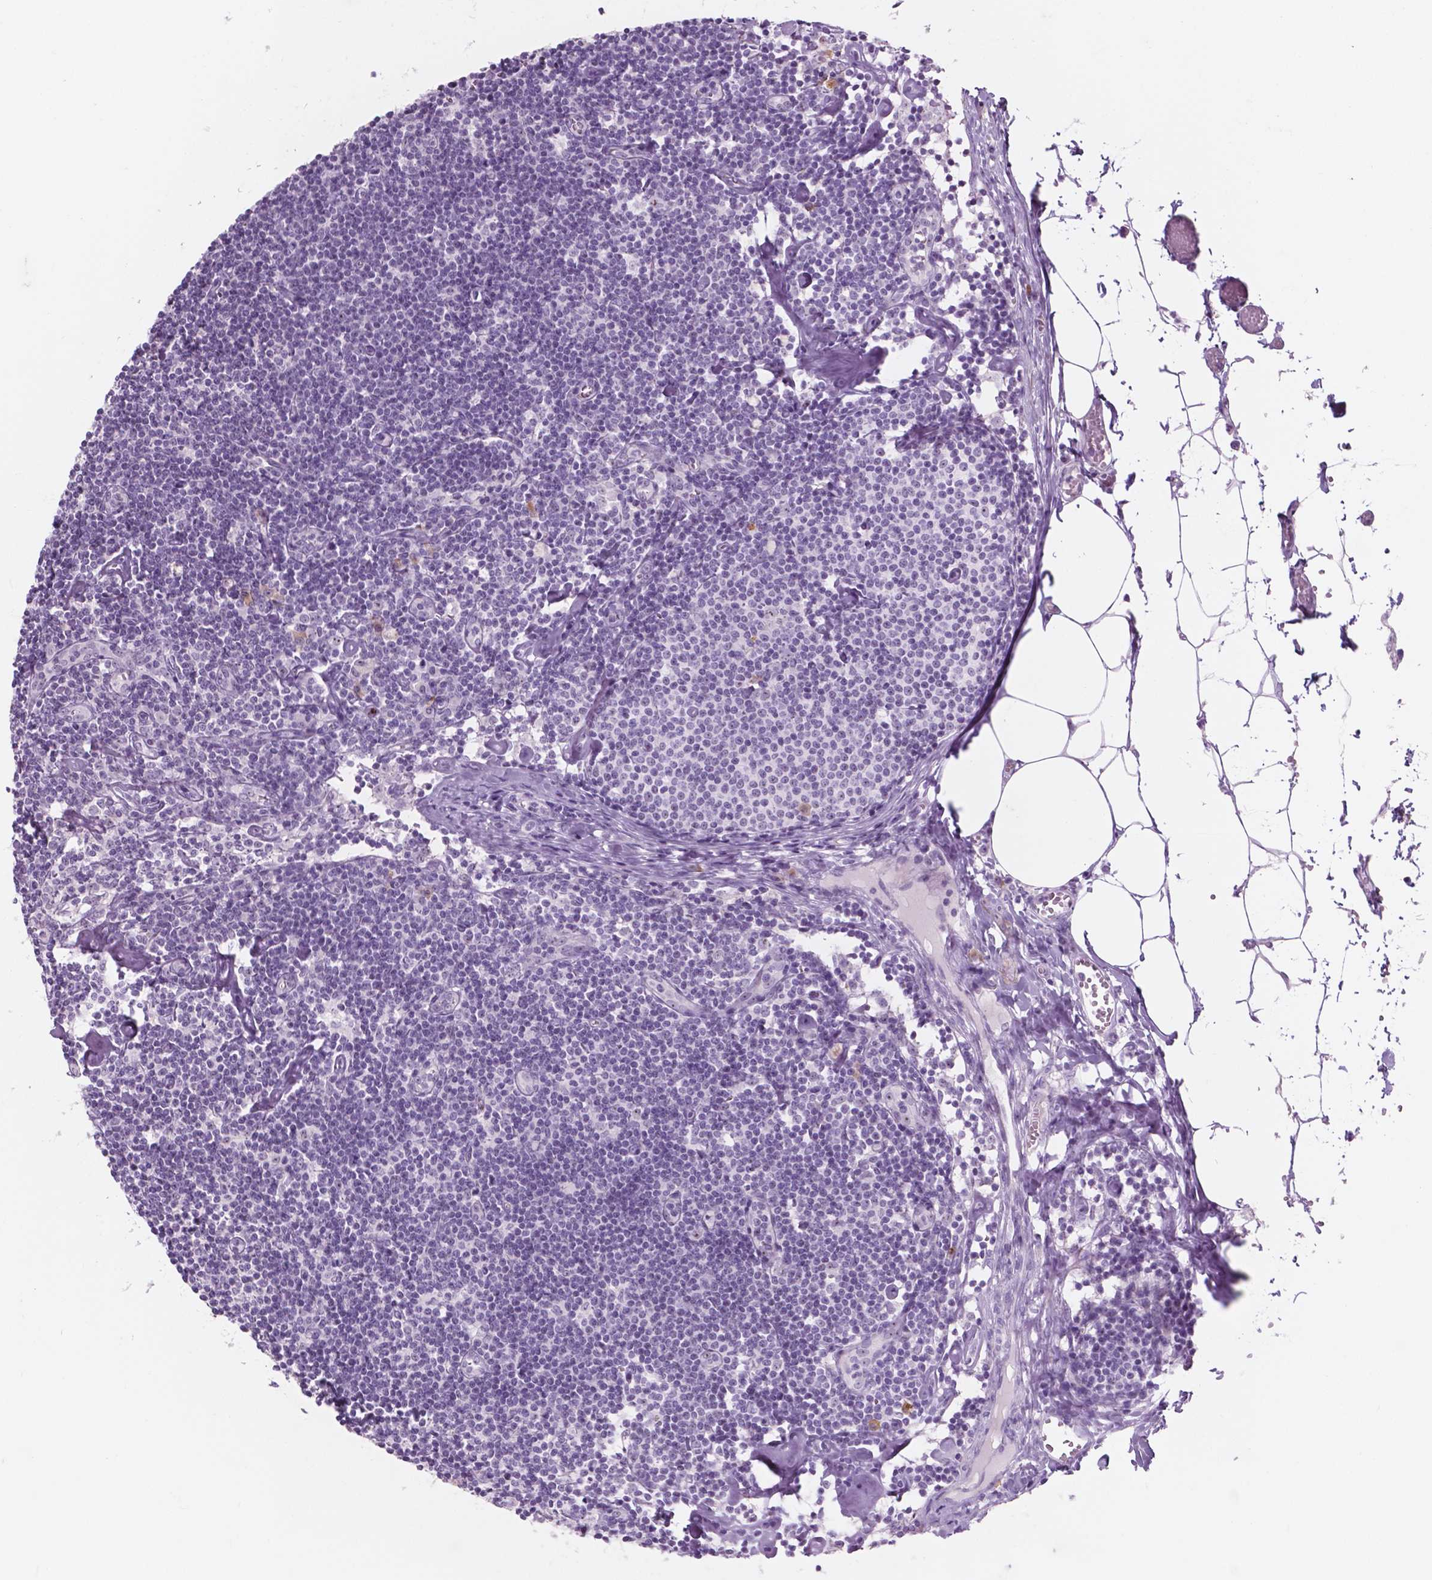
{"staining": {"intensity": "negative", "quantity": "none", "location": "none"}, "tissue": "lymph node", "cell_type": "Germinal center cells", "image_type": "normal", "snomed": [{"axis": "morphology", "description": "Normal tissue, NOS"}, {"axis": "topography", "description": "Lymph node"}], "caption": "There is no significant expression in germinal center cells of lymph node. The staining was performed using DAB (3,3'-diaminobenzidine) to visualize the protein expression in brown, while the nuclei were stained in blue with hematoxylin (Magnification: 20x).", "gene": "ZNF853", "patient": {"sex": "female", "age": 42}}